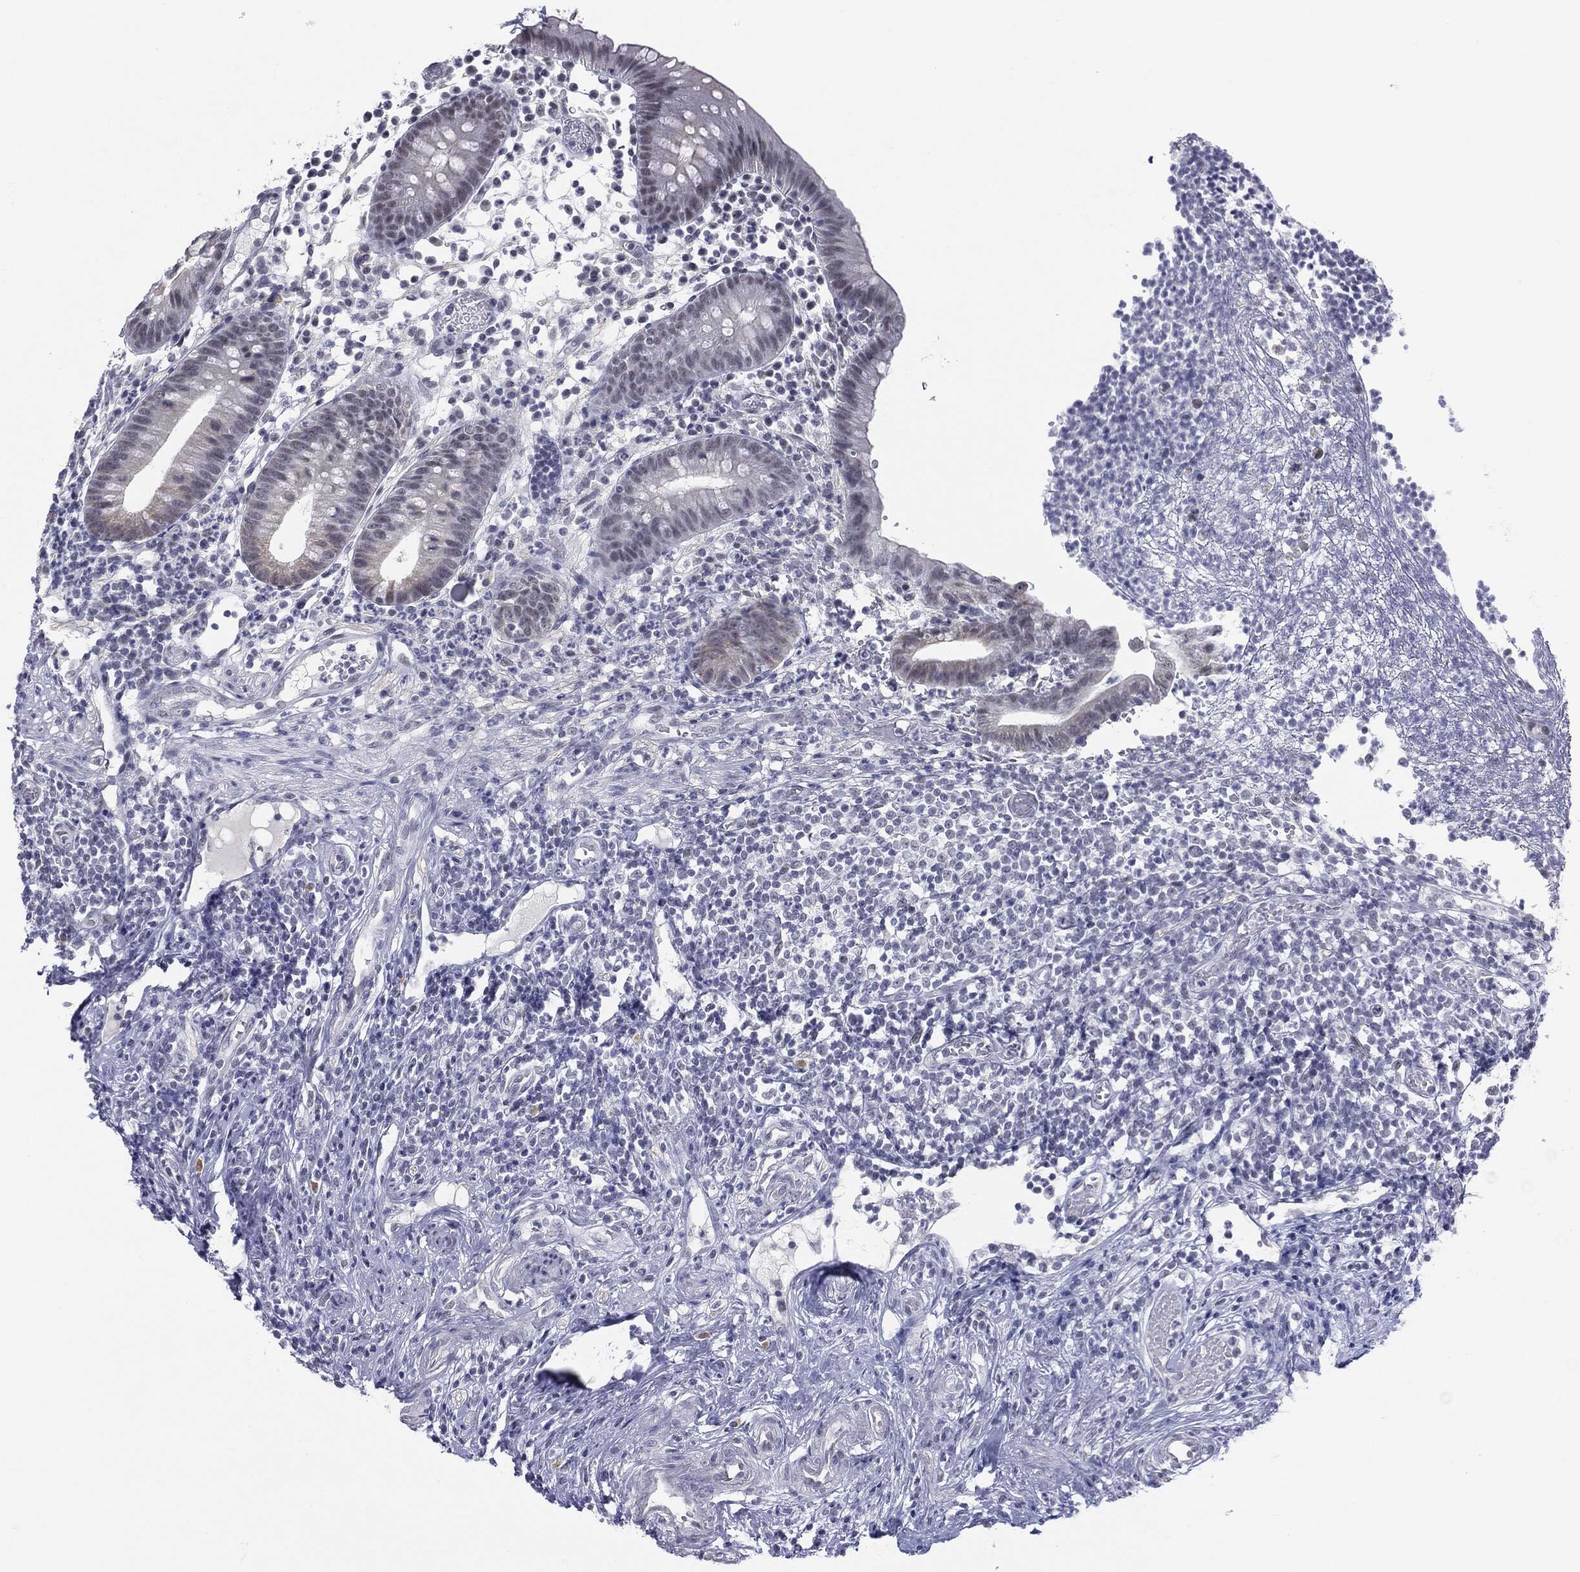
{"staining": {"intensity": "negative", "quantity": "none", "location": "none"}, "tissue": "appendix", "cell_type": "Glandular cells", "image_type": "normal", "snomed": [{"axis": "morphology", "description": "Normal tissue, NOS"}, {"axis": "topography", "description": "Appendix"}], "caption": "Immunohistochemistry histopathology image of unremarkable appendix: appendix stained with DAB shows no significant protein staining in glandular cells. (DAB IHC visualized using brightfield microscopy, high magnification).", "gene": "SLC5A5", "patient": {"sex": "female", "age": 40}}